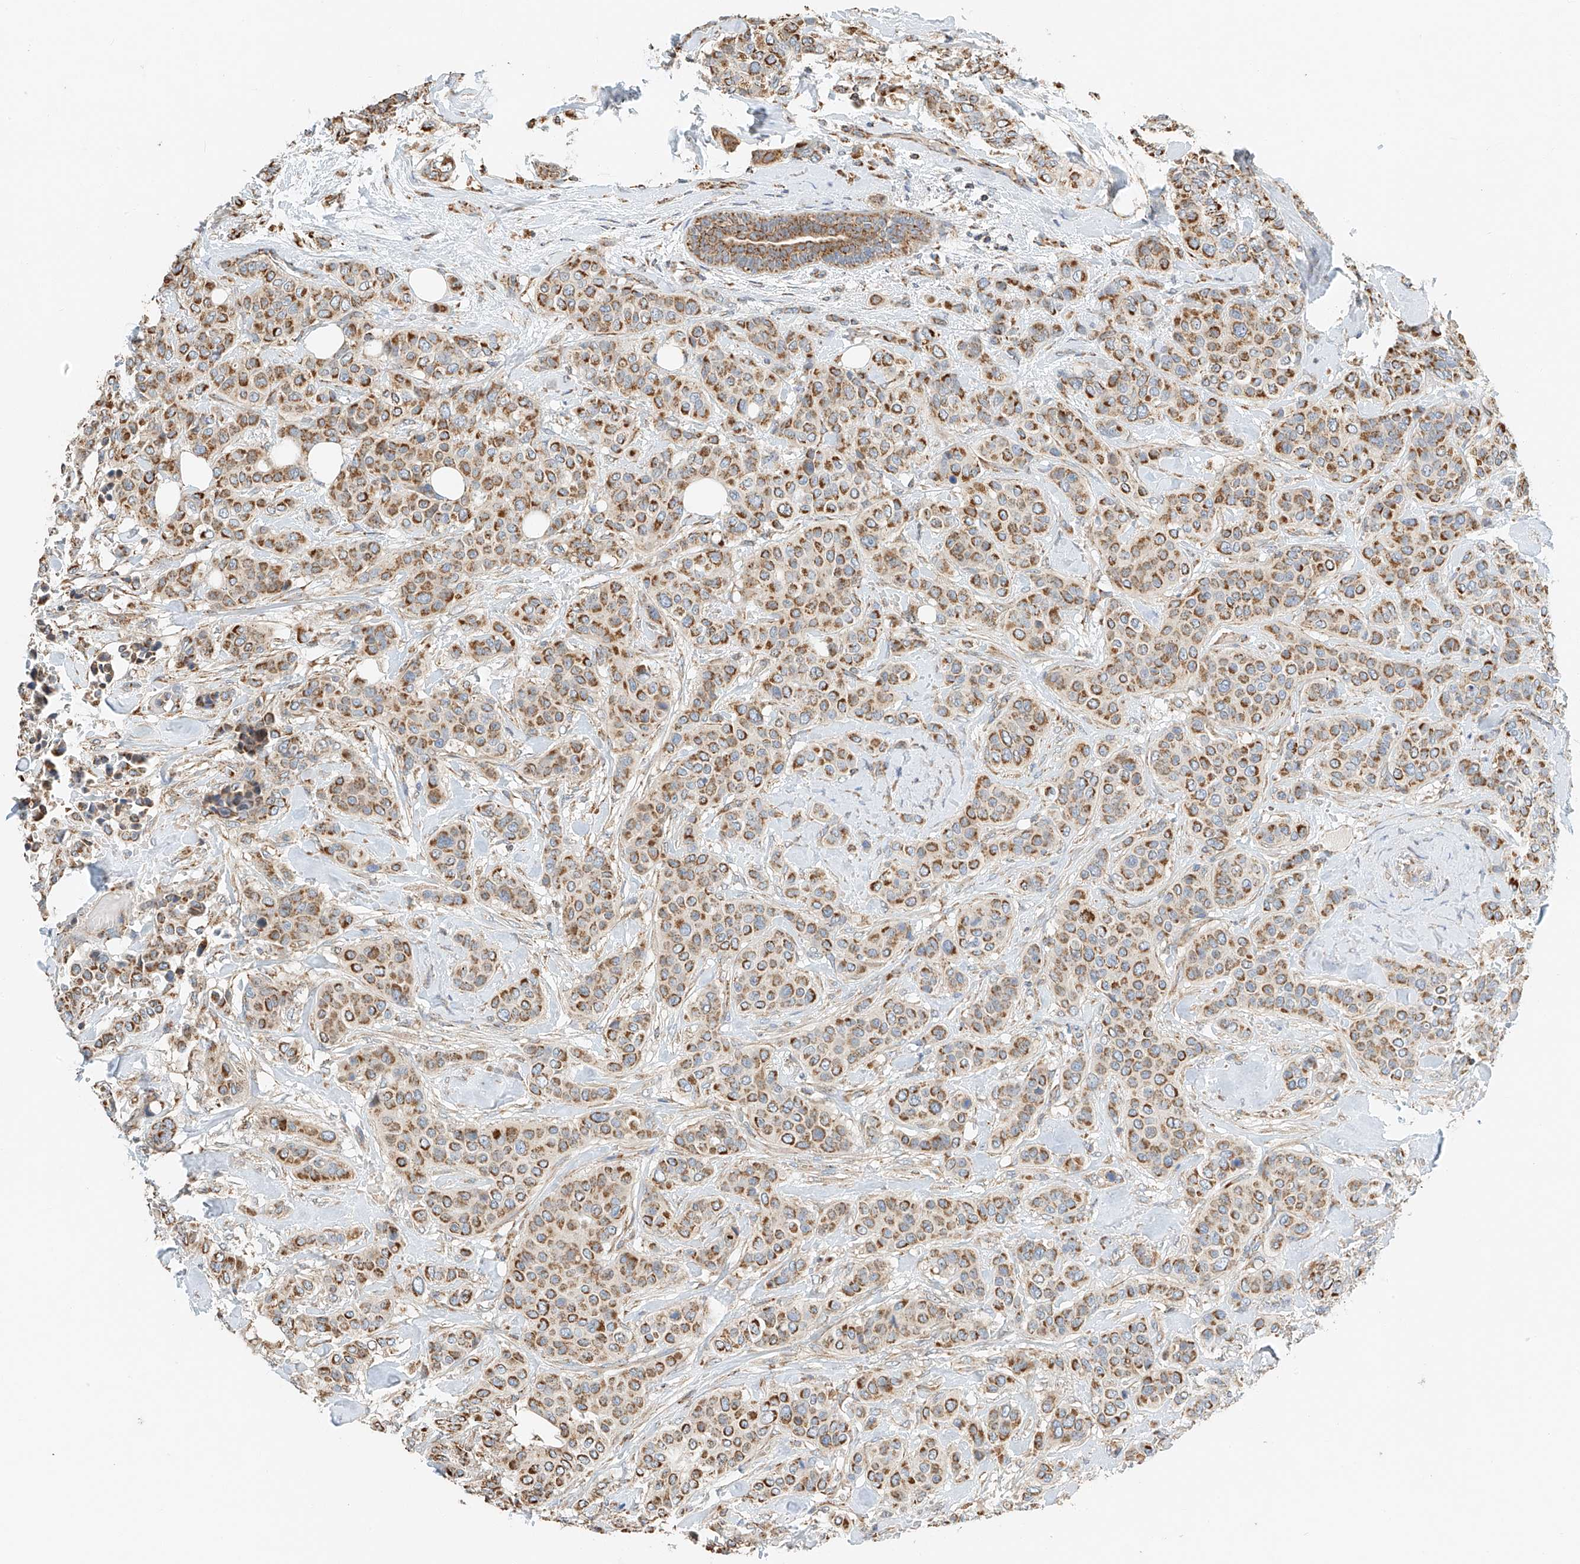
{"staining": {"intensity": "moderate", "quantity": ">75%", "location": "cytoplasmic/membranous"}, "tissue": "breast cancer", "cell_type": "Tumor cells", "image_type": "cancer", "snomed": [{"axis": "morphology", "description": "Lobular carcinoma"}, {"axis": "topography", "description": "Breast"}], "caption": "The histopathology image shows immunohistochemical staining of breast cancer. There is moderate cytoplasmic/membranous staining is identified in about >75% of tumor cells.", "gene": "YIPF7", "patient": {"sex": "female", "age": 51}}